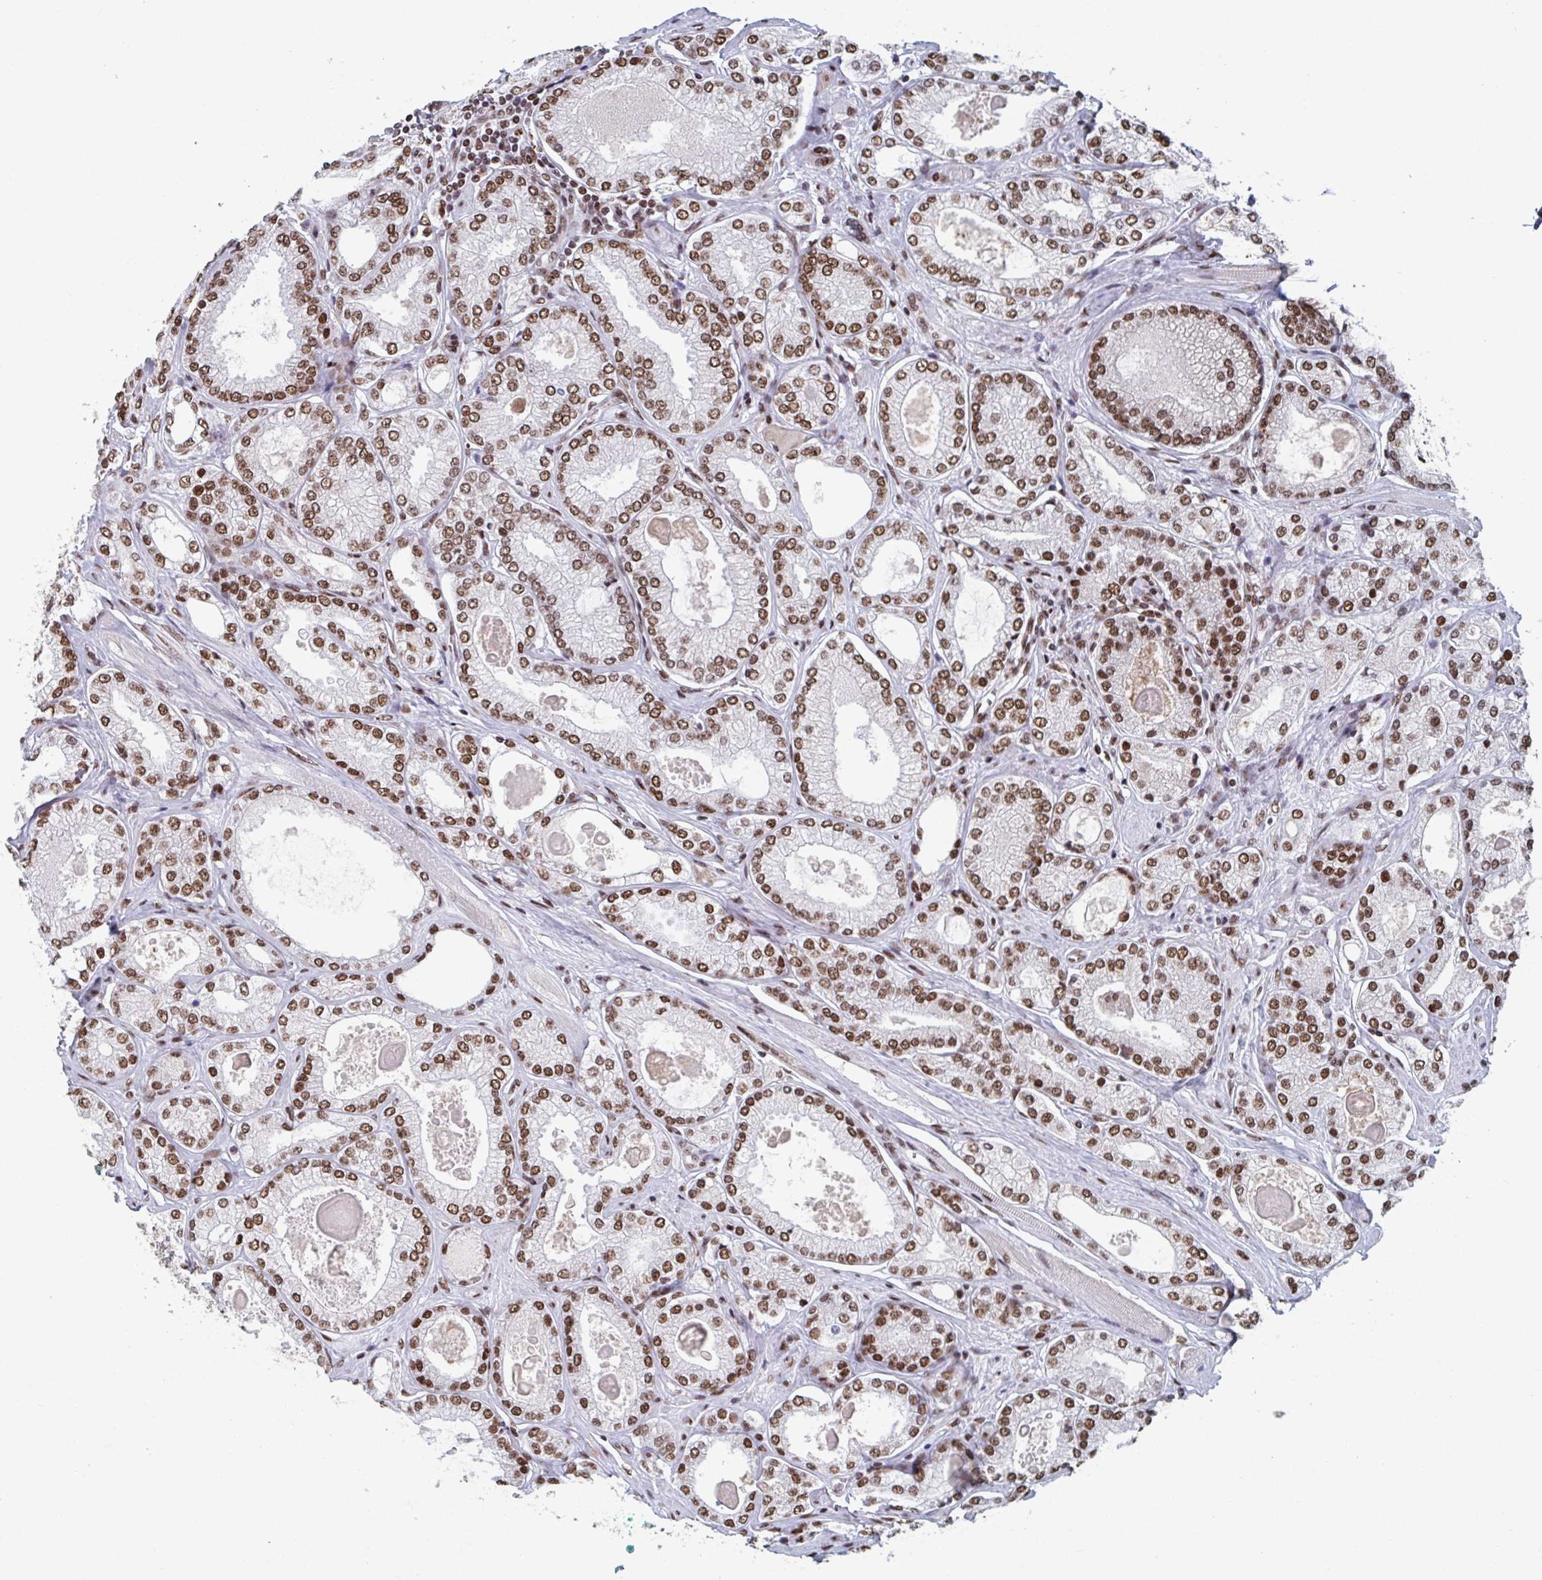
{"staining": {"intensity": "strong", "quantity": ">75%", "location": "nuclear"}, "tissue": "prostate cancer", "cell_type": "Tumor cells", "image_type": "cancer", "snomed": [{"axis": "morphology", "description": "Adenocarcinoma, High grade"}, {"axis": "topography", "description": "Prostate"}], "caption": "Prostate cancer tissue exhibits strong nuclear positivity in about >75% of tumor cells (brown staining indicates protein expression, while blue staining denotes nuclei).", "gene": "ZNF607", "patient": {"sex": "male", "age": 68}}